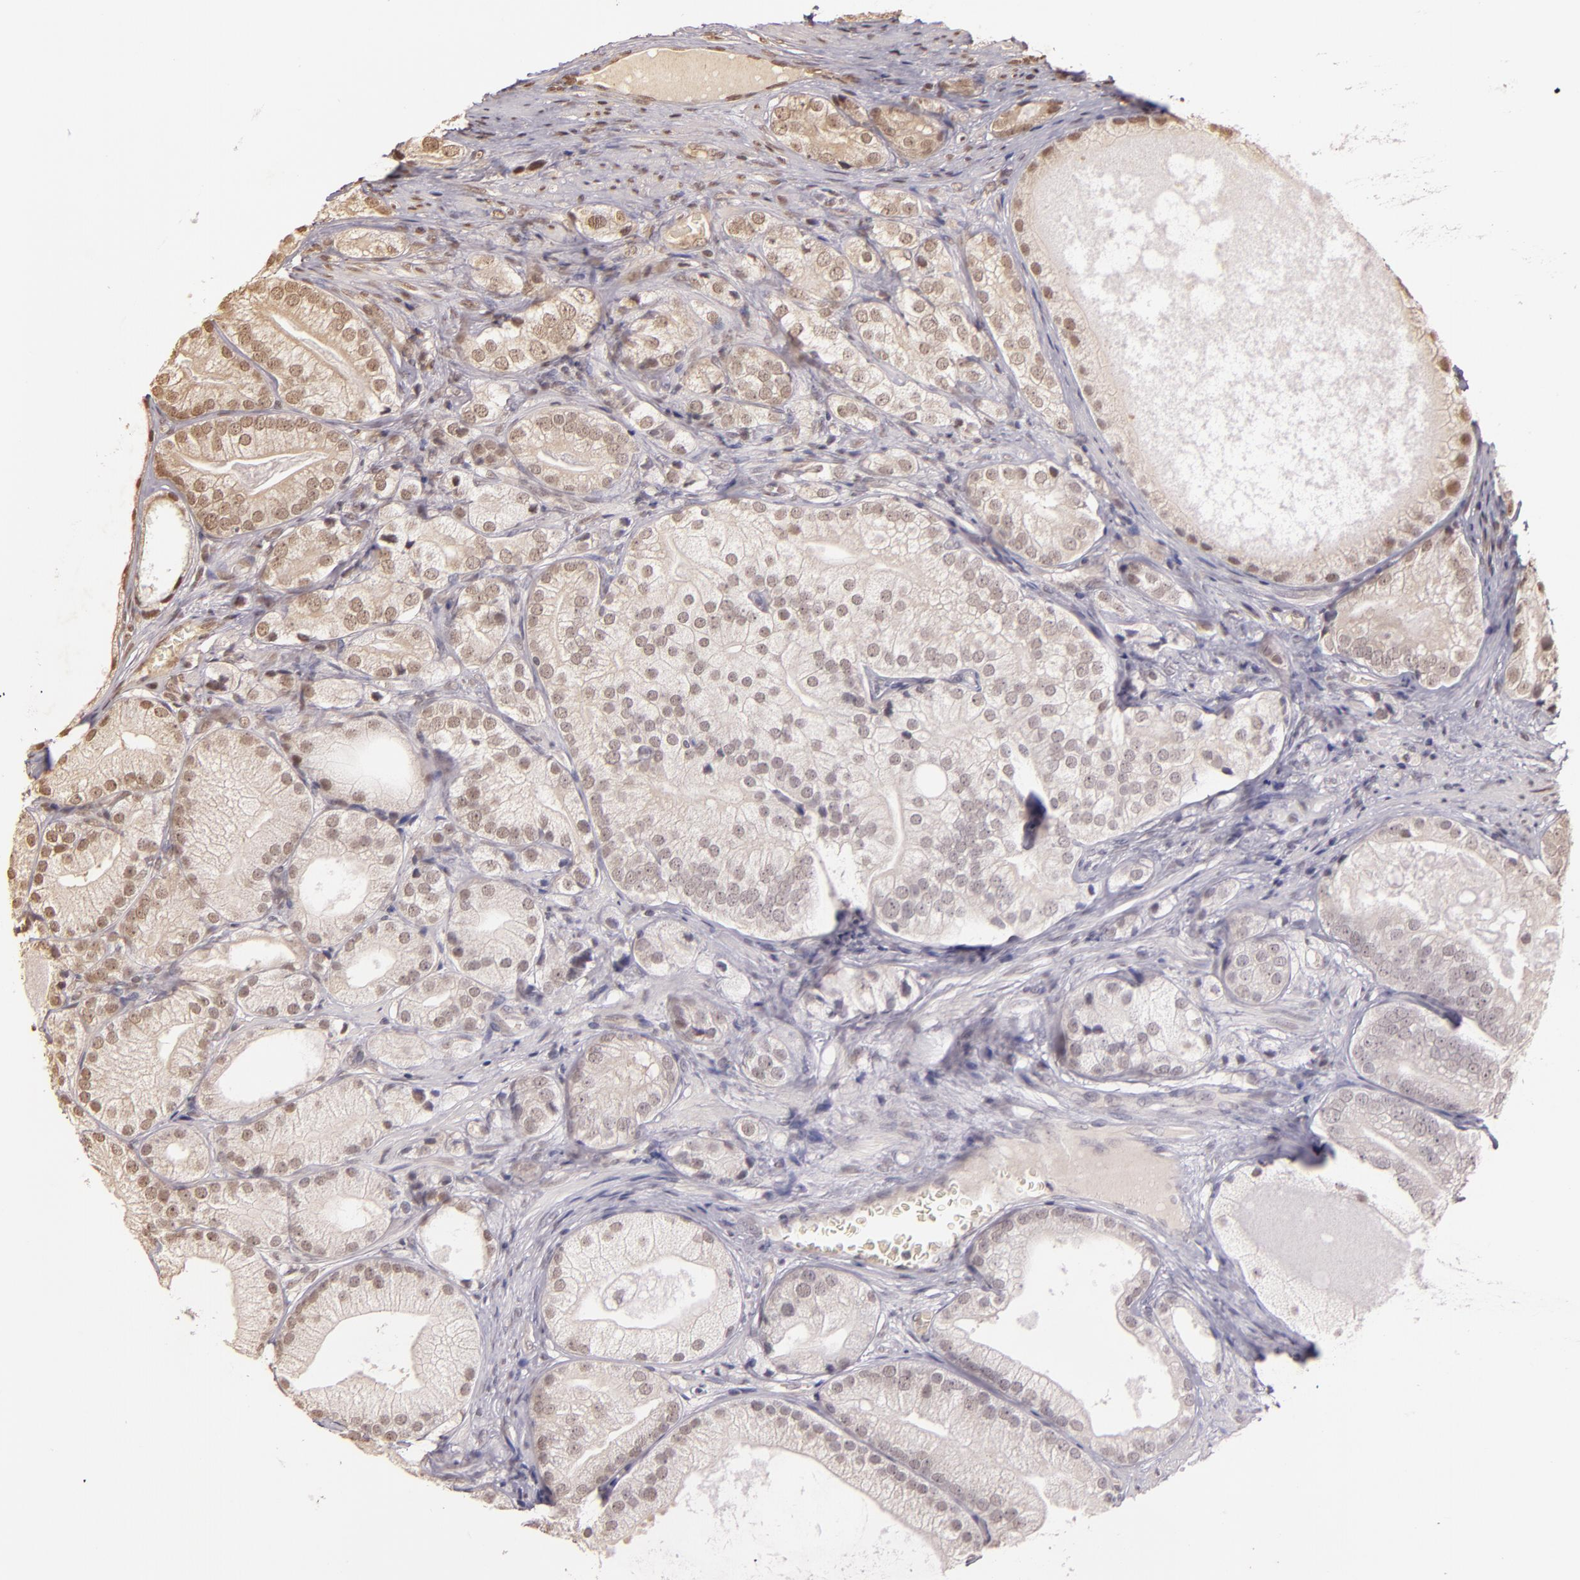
{"staining": {"intensity": "weak", "quantity": ">75%", "location": "cytoplasmic/membranous,nuclear"}, "tissue": "prostate cancer", "cell_type": "Tumor cells", "image_type": "cancer", "snomed": [{"axis": "morphology", "description": "Adenocarcinoma, Low grade"}, {"axis": "topography", "description": "Prostate"}], "caption": "IHC histopathology image of neoplastic tissue: human low-grade adenocarcinoma (prostate) stained using immunohistochemistry (IHC) demonstrates low levels of weak protein expression localized specifically in the cytoplasmic/membranous and nuclear of tumor cells, appearing as a cytoplasmic/membranous and nuclear brown color.", "gene": "CUL1", "patient": {"sex": "male", "age": 69}}